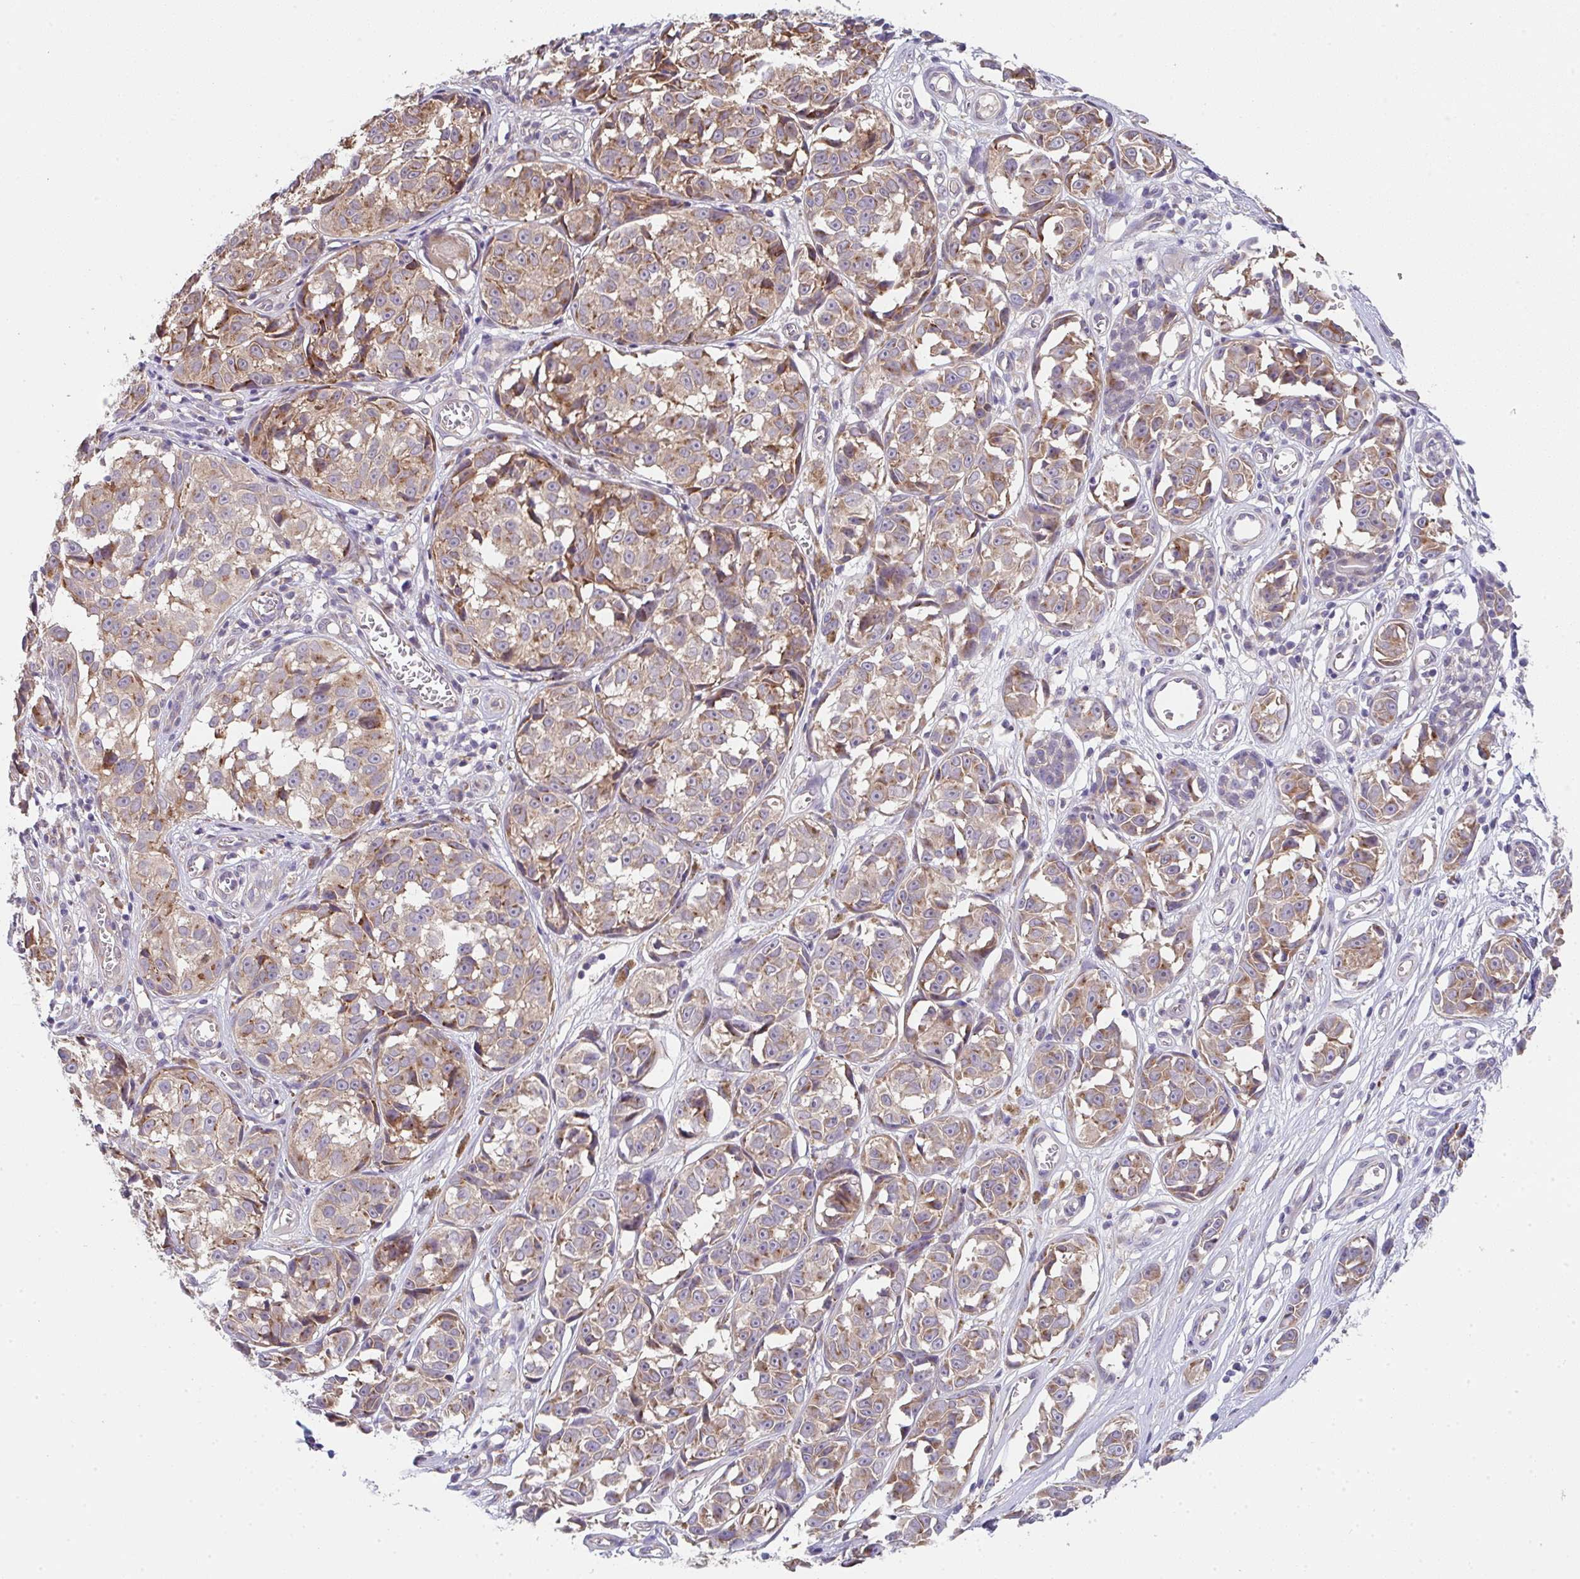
{"staining": {"intensity": "moderate", "quantity": ">75%", "location": "cytoplasmic/membranous"}, "tissue": "melanoma", "cell_type": "Tumor cells", "image_type": "cancer", "snomed": [{"axis": "morphology", "description": "Malignant melanoma, NOS"}, {"axis": "topography", "description": "Skin"}], "caption": "This is a micrograph of IHC staining of malignant melanoma, which shows moderate expression in the cytoplasmic/membranous of tumor cells.", "gene": "TSPAN31", "patient": {"sex": "male", "age": 73}}